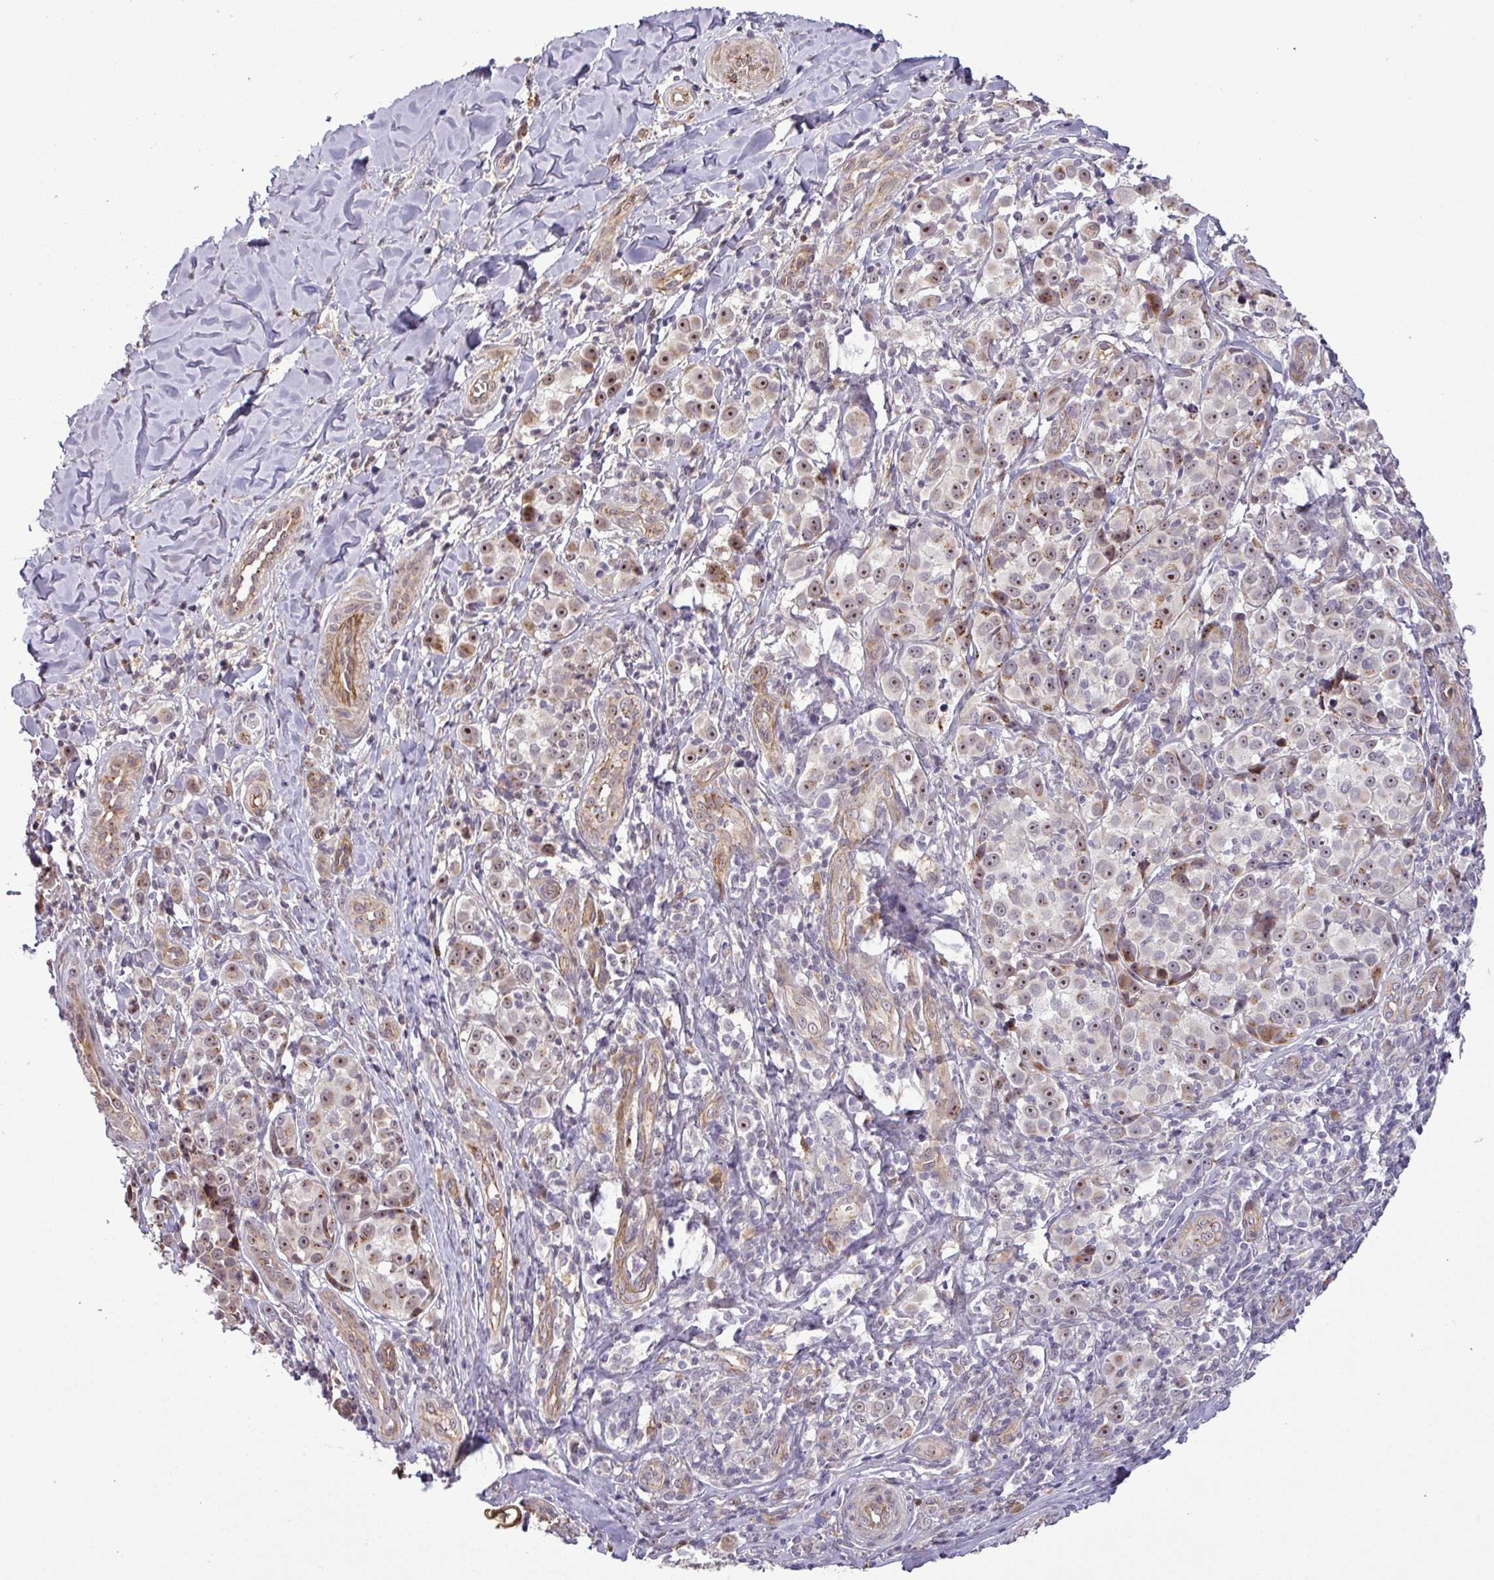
{"staining": {"intensity": "moderate", "quantity": "25%-75%", "location": "cytoplasmic/membranous"}, "tissue": "melanoma", "cell_type": "Tumor cells", "image_type": "cancer", "snomed": [{"axis": "morphology", "description": "Malignant melanoma, NOS"}, {"axis": "topography", "description": "Skin"}], "caption": "Protein analysis of melanoma tissue exhibits moderate cytoplasmic/membranous expression in approximately 25%-75% of tumor cells. The staining is performed using DAB (3,3'-diaminobenzidine) brown chromogen to label protein expression. The nuclei are counter-stained blue using hematoxylin.", "gene": "PCDH1", "patient": {"sex": "female", "age": 35}}